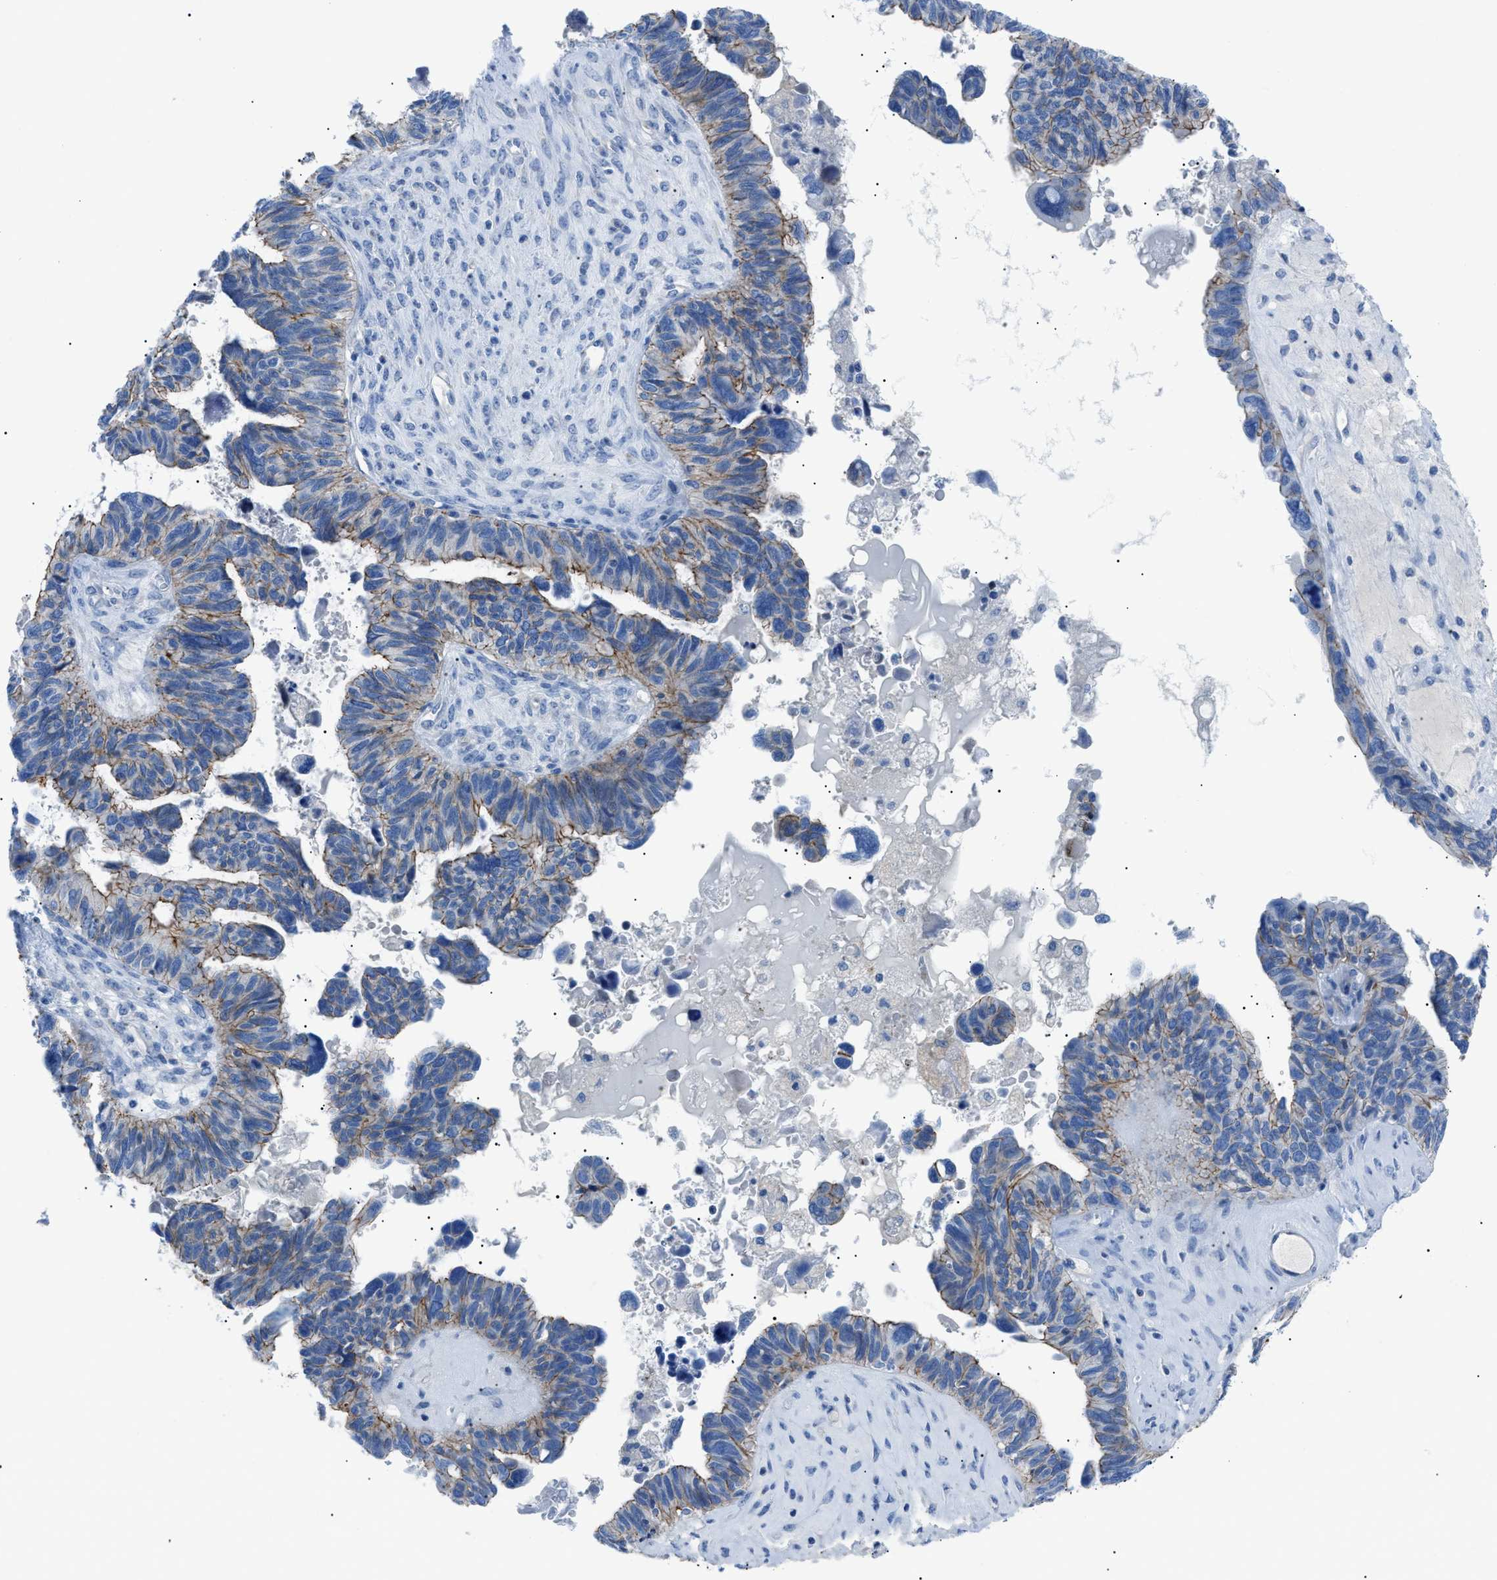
{"staining": {"intensity": "weak", "quantity": ">75%", "location": "cytoplasmic/membranous"}, "tissue": "ovarian cancer", "cell_type": "Tumor cells", "image_type": "cancer", "snomed": [{"axis": "morphology", "description": "Cystadenocarcinoma, serous, NOS"}, {"axis": "topography", "description": "Ovary"}], "caption": "High-power microscopy captured an IHC photomicrograph of ovarian cancer (serous cystadenocarcinoma), revealing weak cytoplasmic/membranous expression in about >75% of tumor cells.", "gene": "ZDHHC24", "patient": {"sex": "female", "age": 79}}